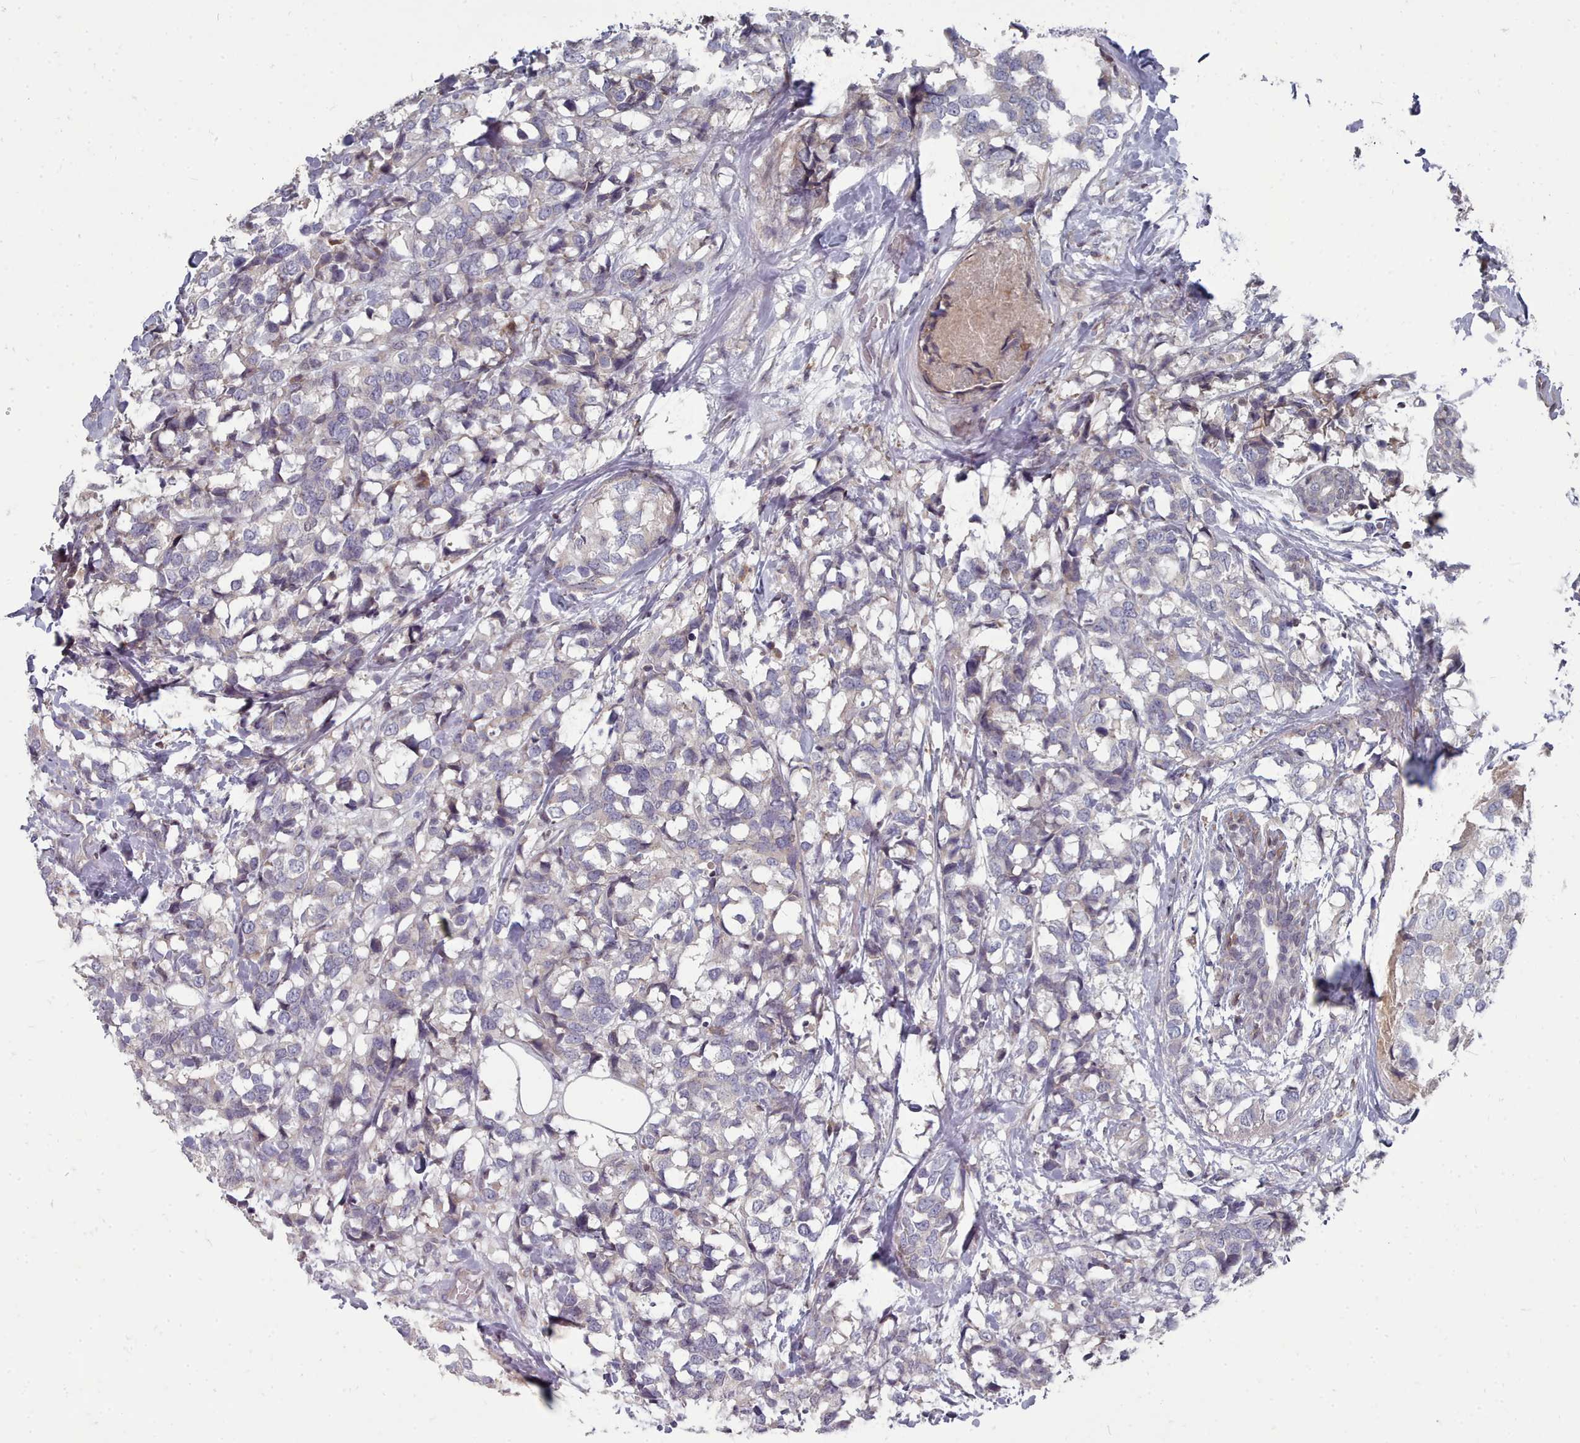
{"staining": {"intensity": "negative", "quantity": "none", "location": "none"}, "tissue": "breast cancer", "cell_type": "Tumor cells", "image_type": "cancer", "snomed": [{"axis": "morphology", "description": "Lobular carcinoma"}, {"axis": "topography", "description": "Breast"}], "caption": "Immunohistochemistry photomicrograph of human breast cancer (lobular carcinoma) stained for a protein (brown), which demonstrates no expression in tumor cells.", "gene": "ACKR3", "patient": {"sex": "female", "age": 59}}